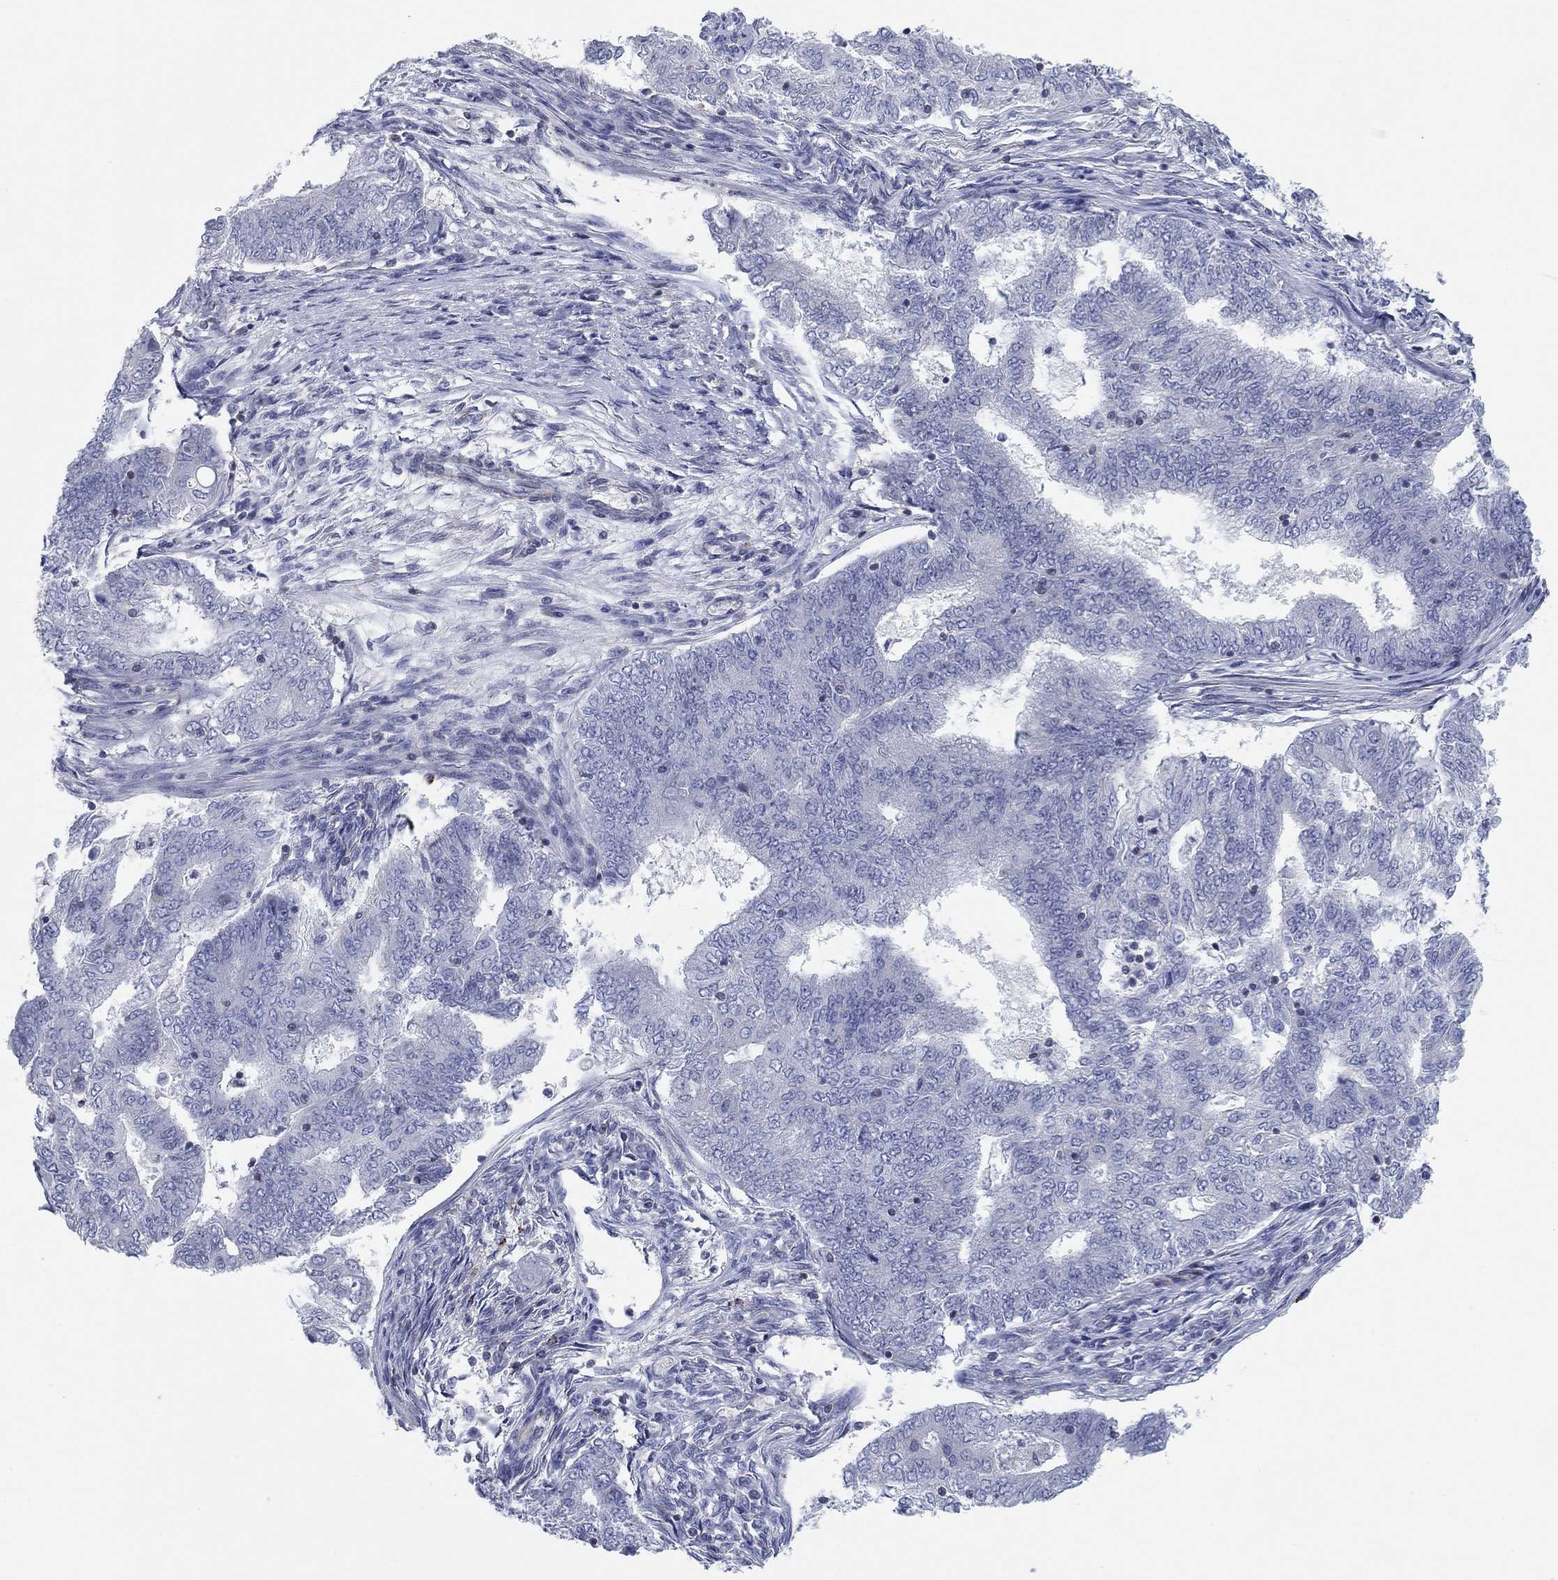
{"staining": {"intensity": "negative", "quantity": "none", "location": "none"}, "tissue": "endometrial cancer", "cell_type": "Tumor cells", "image_type": "cancer", "snomed": [{"axis": "morphology", "description": "Adenocarcinoma, NOS"}, {"axis": "topography", "description": "Endometrium"}], "caption": "This is an IHC histopathology image of endometrial adenocarcinoma. There is no positivity in tumor cells.", "gene": "PSD4", "patient": {"sex": "female", "age": 62}}